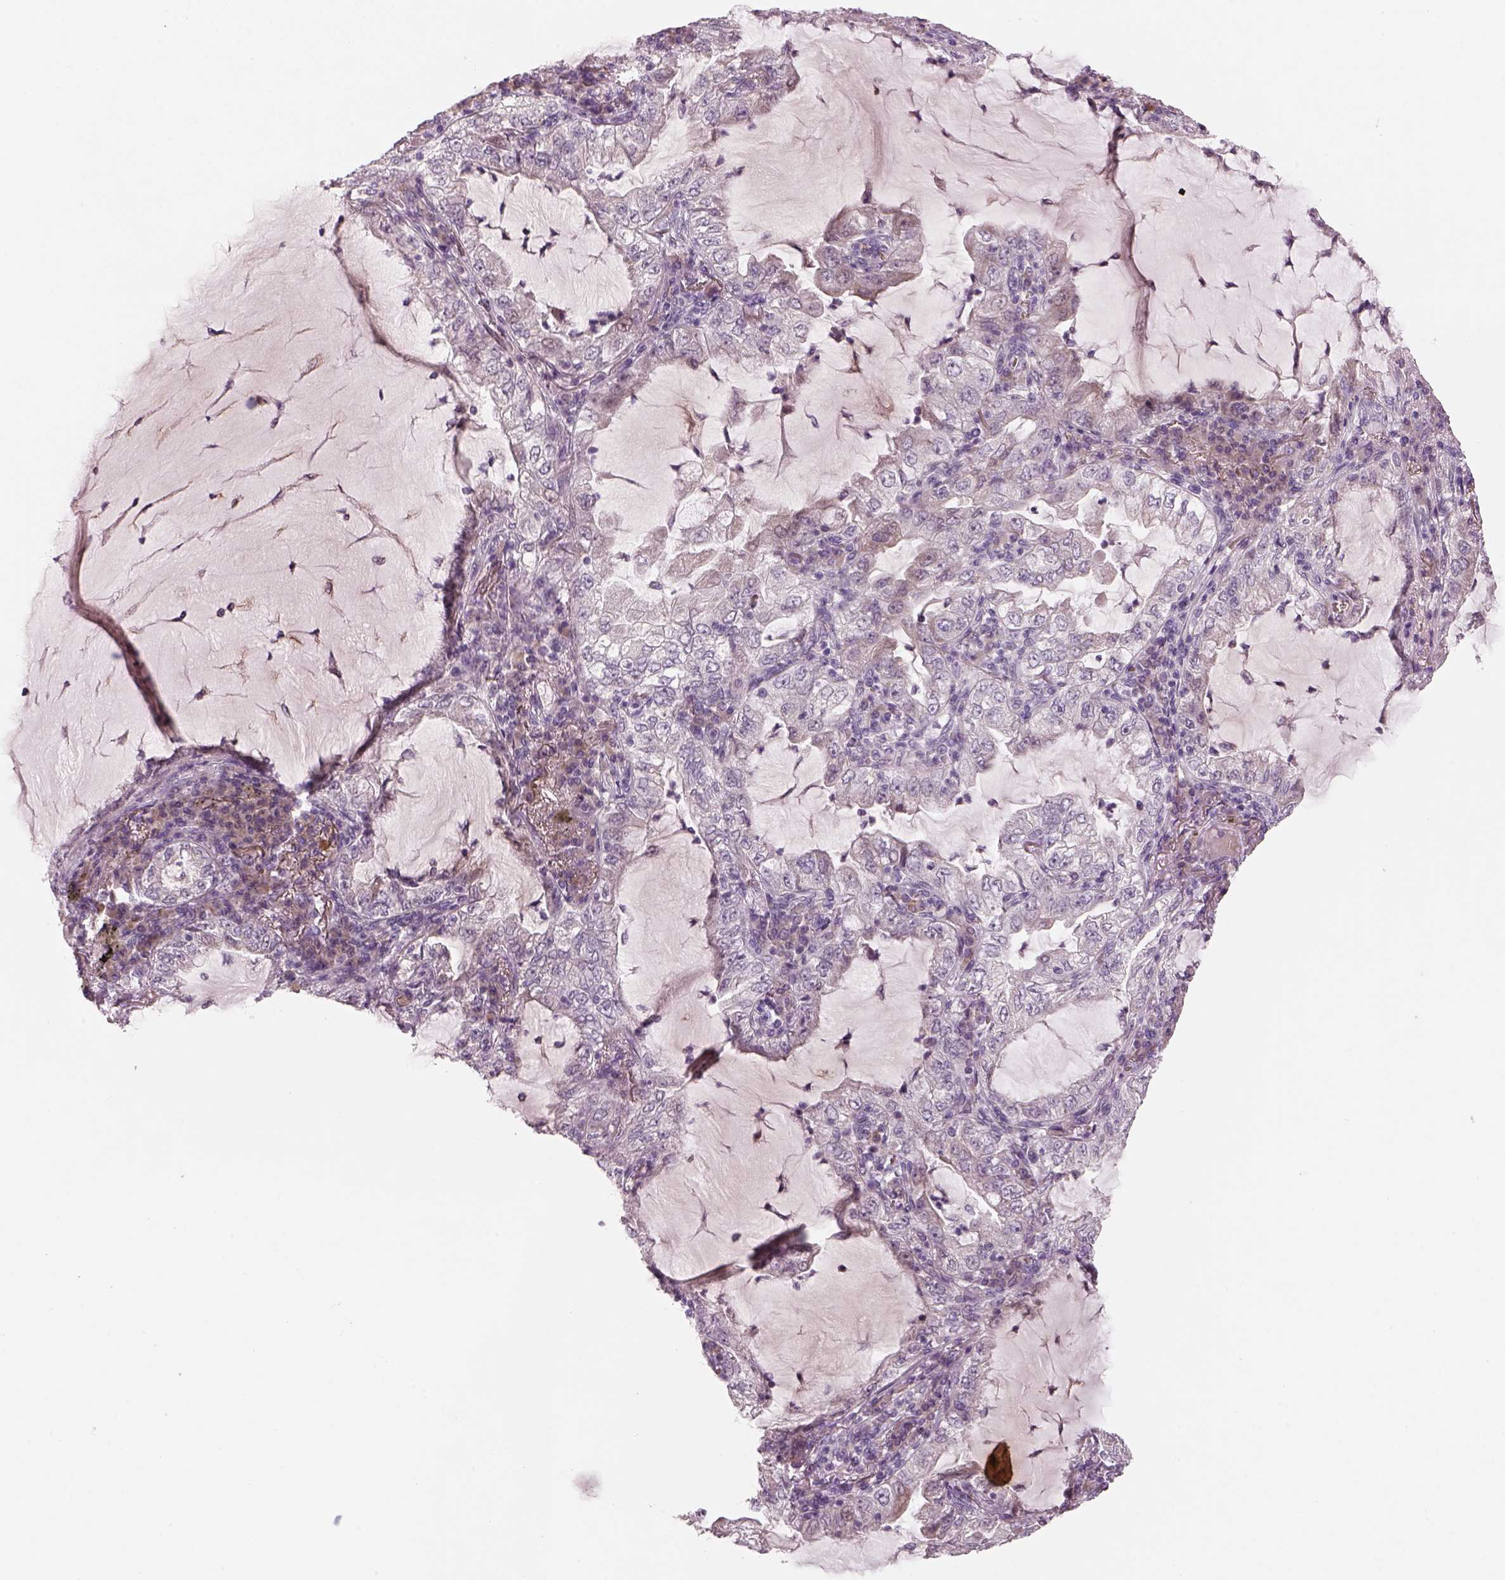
{"staining": {"intensity": "negative", "quantity": "none", "location": "none"}, "tissue": "lung cancer", "cell_type": "Tumor cells", "image_type": "cancer", "snomed": [{"axis": "morphology", "description": "Adenocarcinoma, NOS"}, {"axis": "topography", "description": "Lung"}], "caption": "Human lung cancer (adenocarcinoma) stained for a protein using immunohistochemistry shows no expression in tumor cells.", "gene": "PENK", "patient": {"sex": "female", "age": 73}}